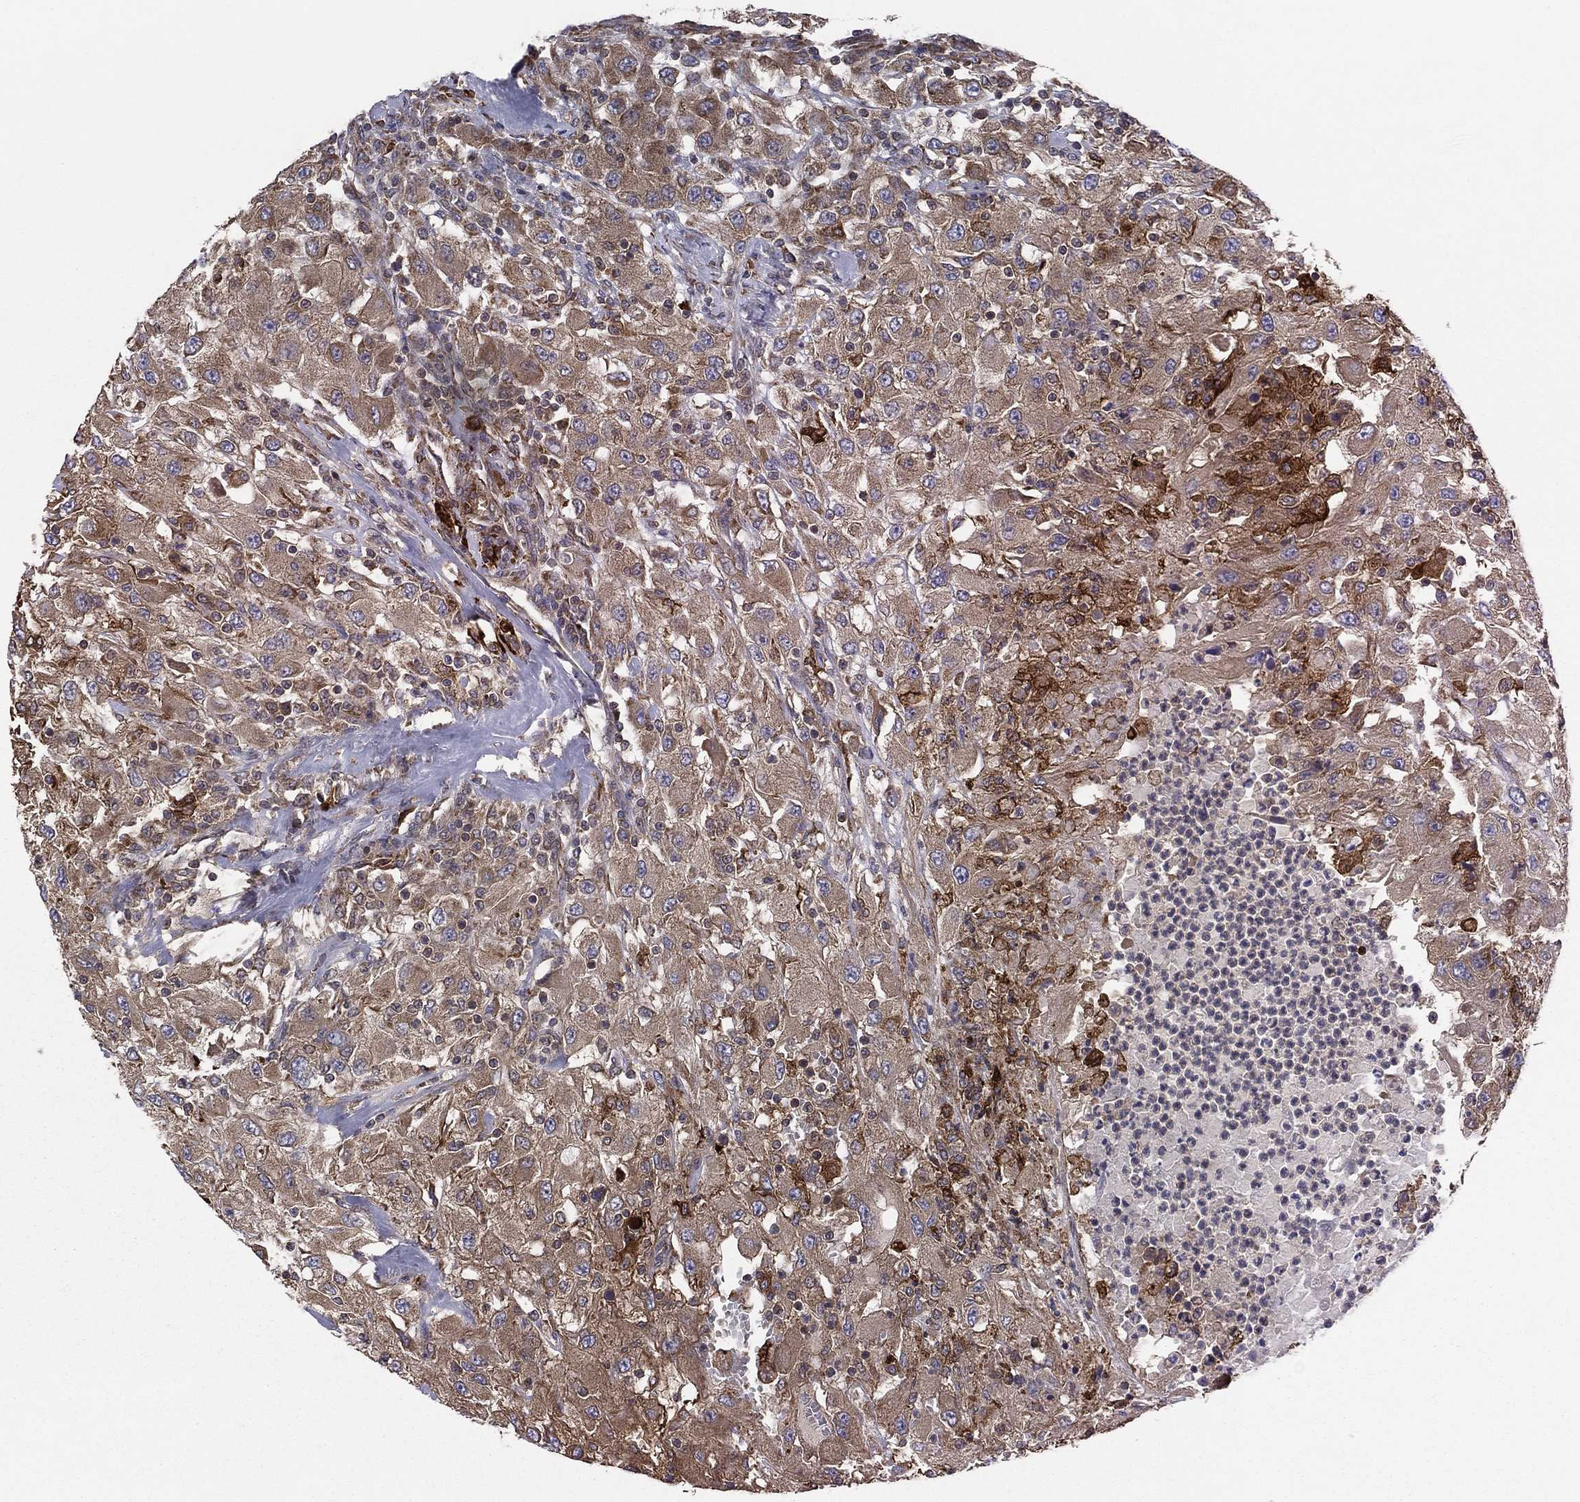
{"staining": {"intensity": "moderate", "quantity": "25%-75%", "location": "cytoplasmic/membranous"}, "tissue": "renal cancer", "cell_type": "Tumor cells", "image_type": "cancer", "snomed": [{"axis": "morphology", "description": "Adenocarcinoma, NOS"}, {"axis": "topography", "description": "Kidney"}], "caption": "Adenocarcinoma (renal) stained for a protein (brown) reveals moderate cytoplasmic/membranous positive staining in about 25%-75% of tumor cells.", "gene": "C2orf76", "patient": {"sex": "female", "age": 67}}